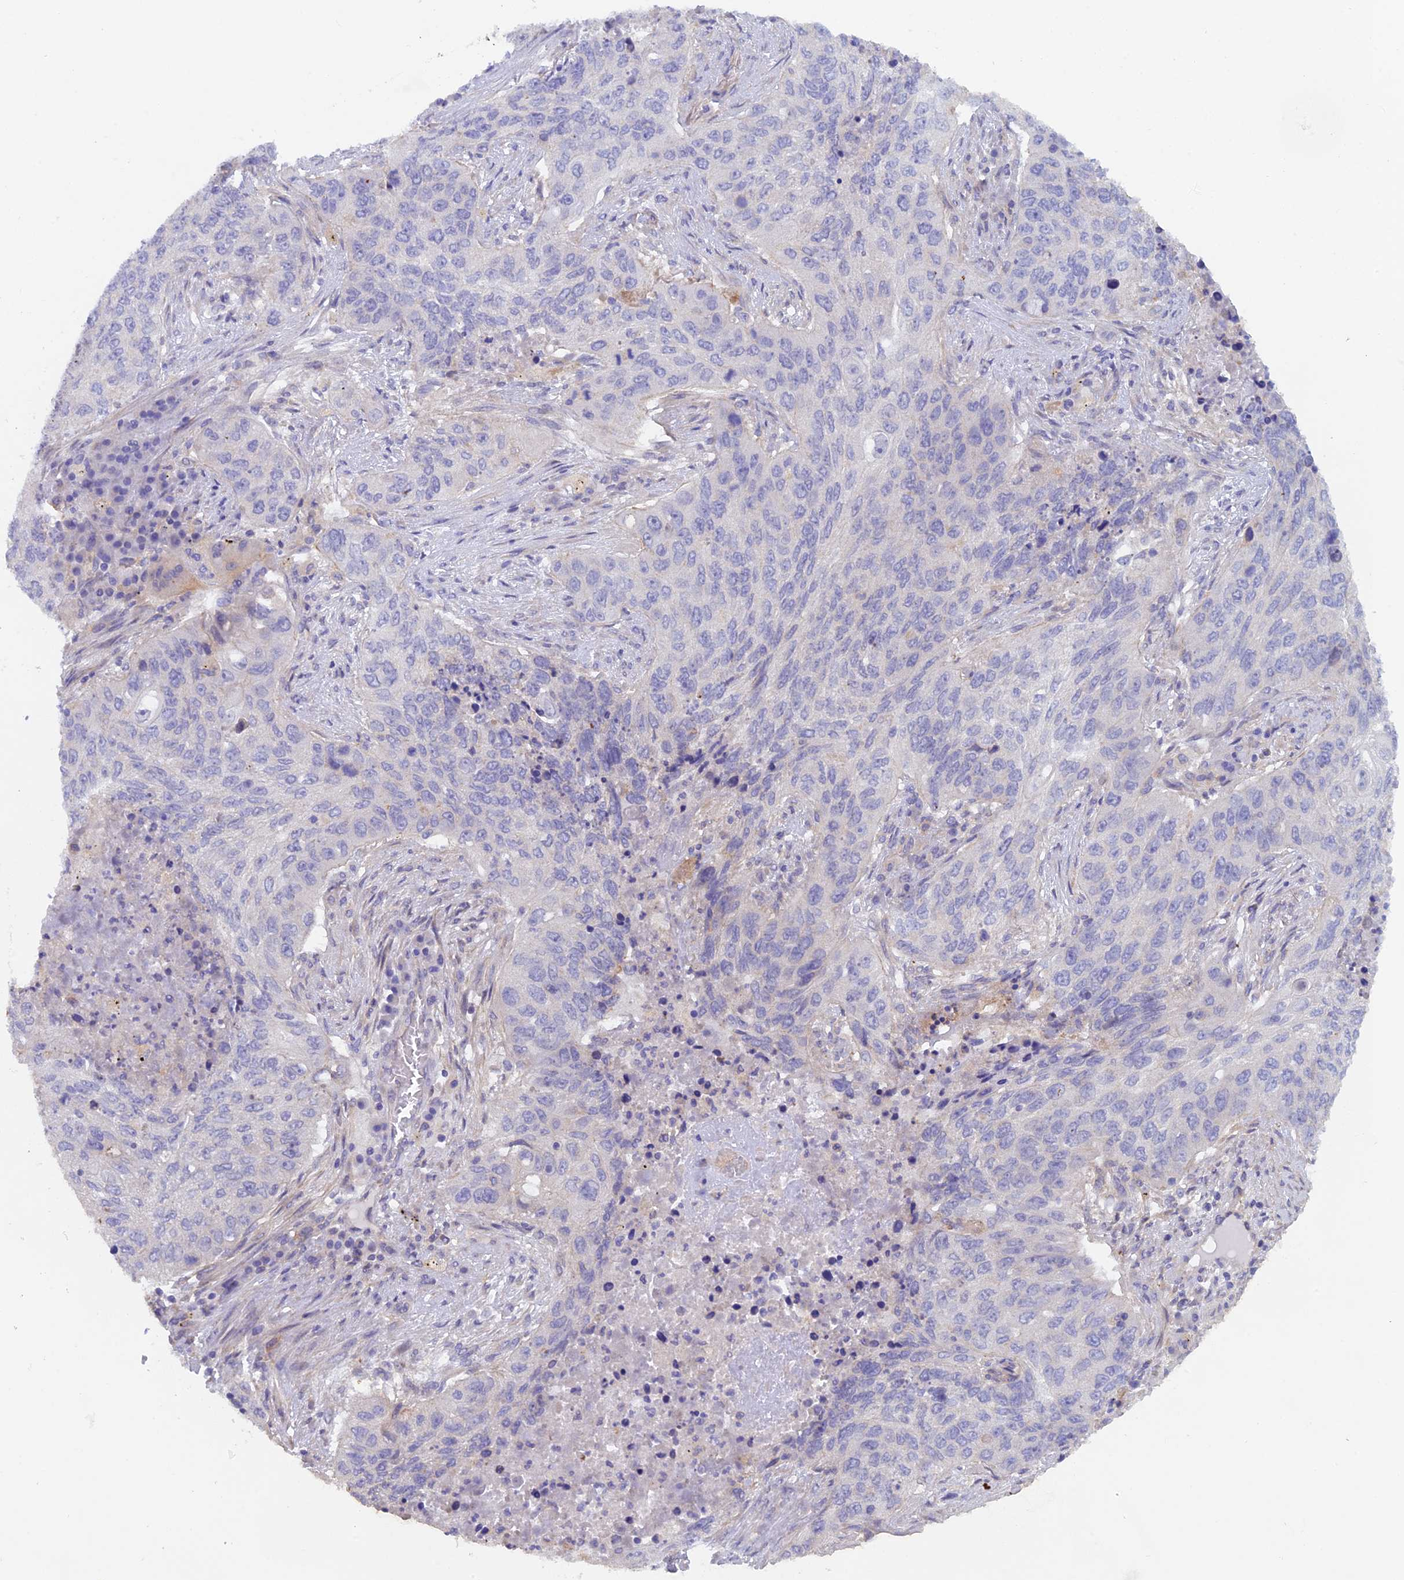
{"staining": {"intensity": "negative", "quantity": "none", "location": "none"}, "tissue": "lung cancer", "cell_type": "Tumor cells", "image_type": "cancer", "snomed": [{"axis": "morphology", "description": "Squamous cell carcinoma, NOS"}, {"axis": "topography", "description": "Lung"}], "caption": "The micrograph shows no staining of tumor cells in lung squamous cell carcinoma.", "gene": "FZR1", "patient": {"sex": "female", "age": 63}}